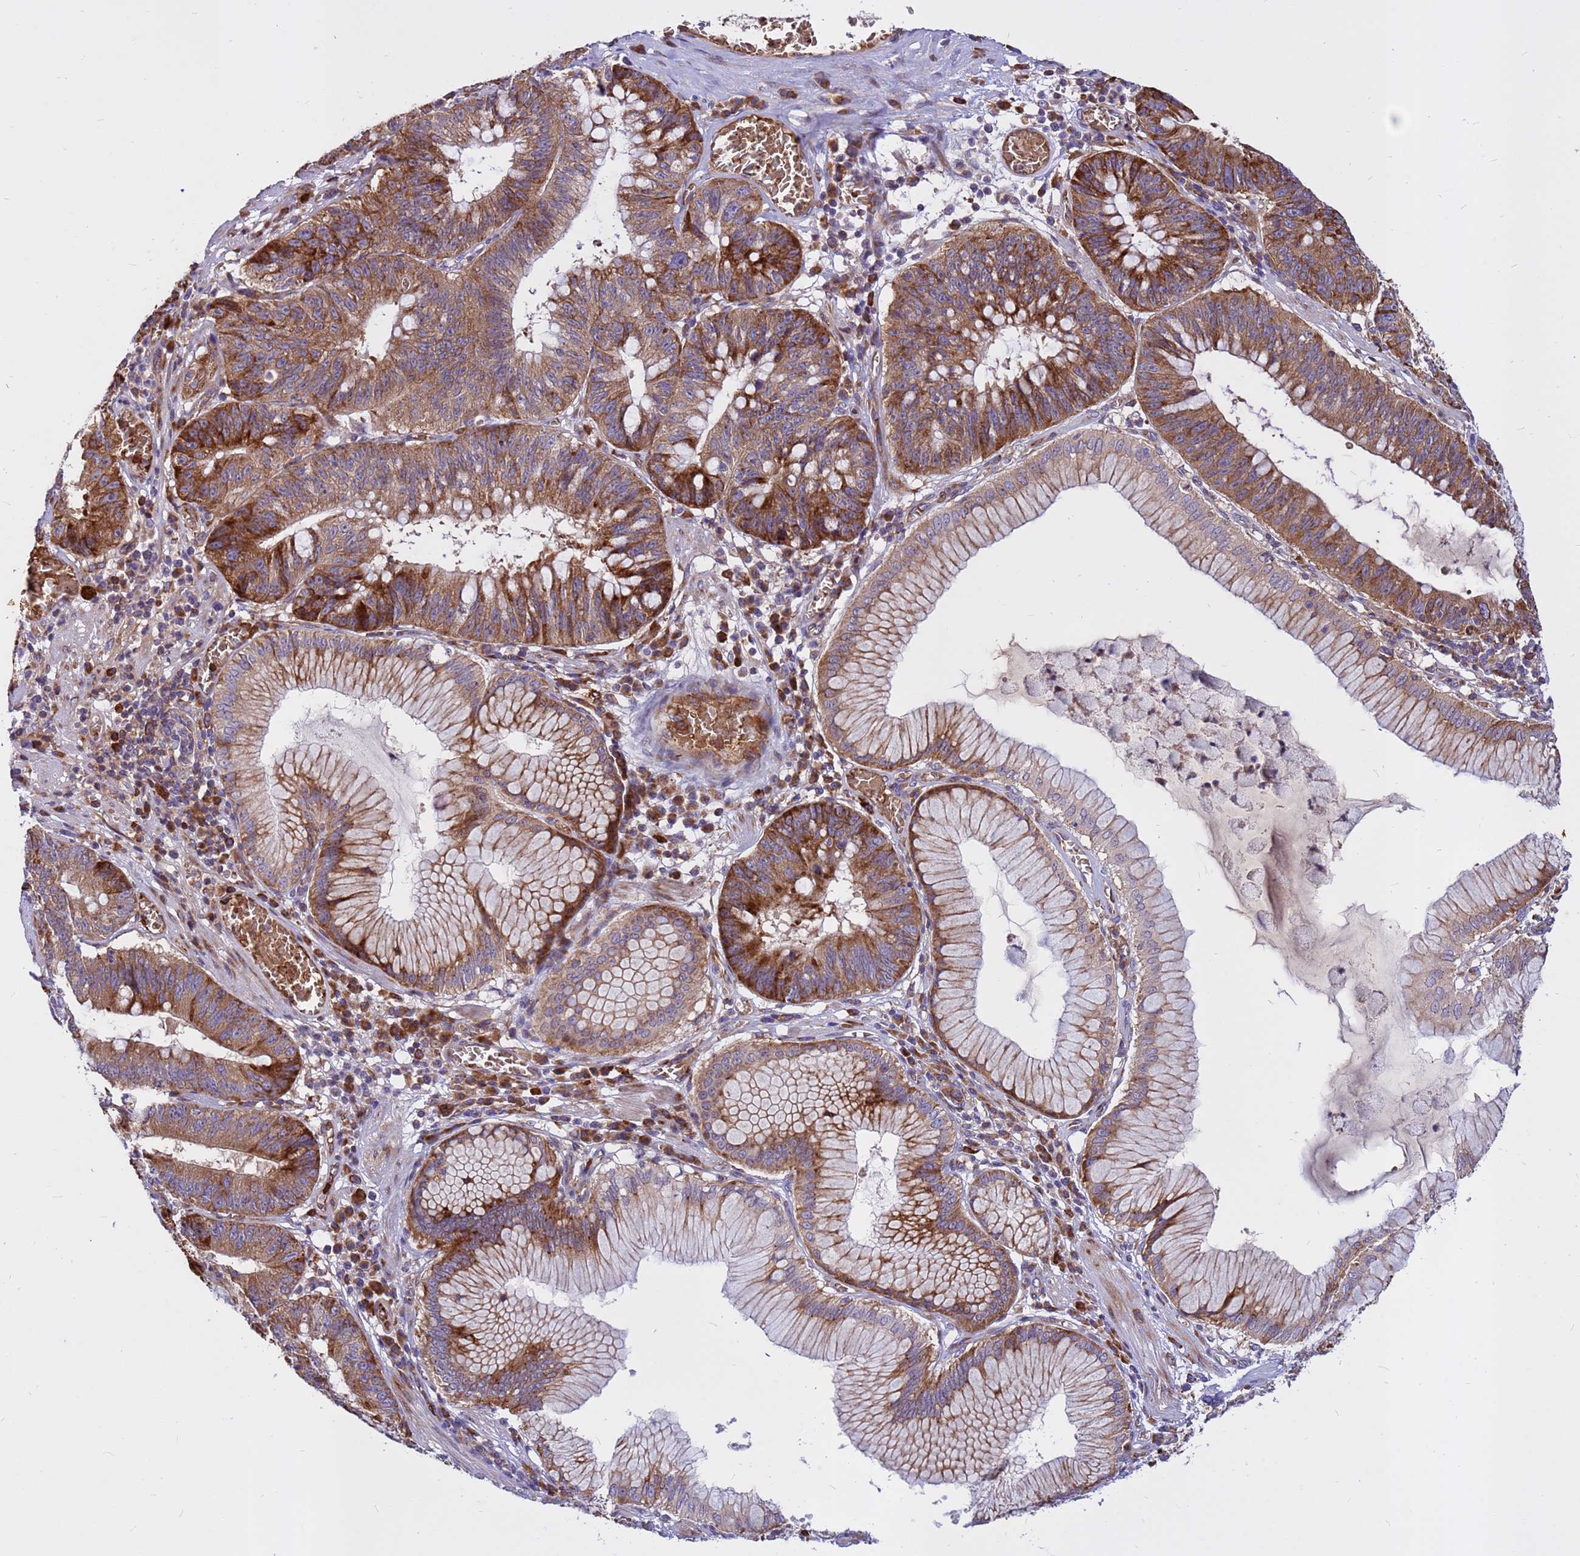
{"staining": {"intensity": "strong", "quantity": ">75%", "location": "cytoplasmic/membranous"}, "tissue": "stomach cancer", "cell_type": "Tumor cells", "image_type": "cancer", "snomed": [{"axis": "morphology", "description": "Adenocarcinoma, NOS"}, {"axis": "topography", "description": "Stomach"}], "caption": "An IHC micrograph of tumor tissue is shown. Protein staining in brown shows strong cytoplasmic/membranous positivity in stomach adenocarcinoma within tumor cells.", "gene": "ZNF669", "patient": {"sex": "male", "age": 59}}